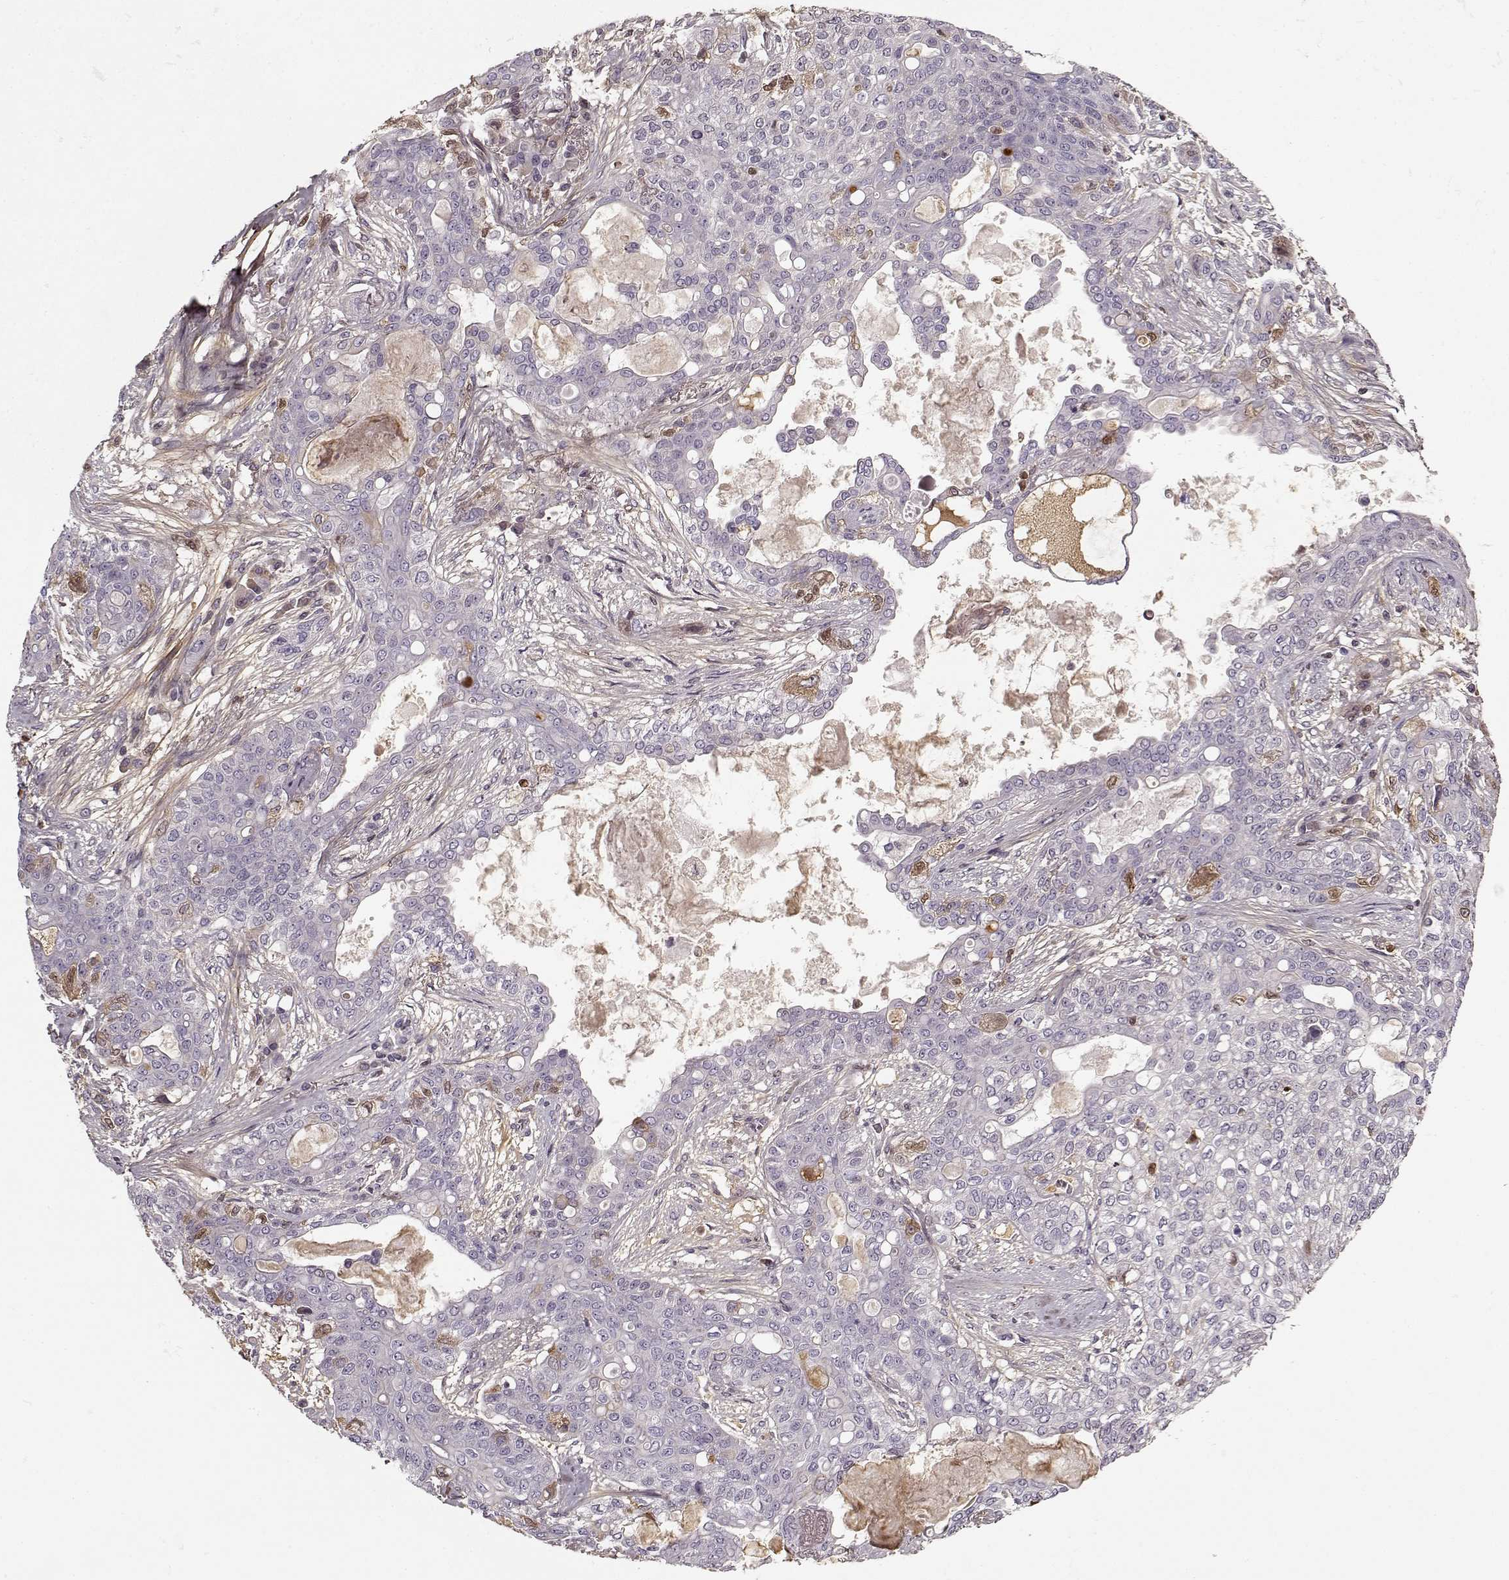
{"staining": {"intensity": "negative", "quantity": "none", "location": "none"}, "tissue": "lung cancer", "cell_type": "Tumor cells", "image_type": "cancer", "snomed": [{"axis": "morphology", "description": "Squamous cell carcinoma, NOS"}, {"axis": "topography", "description": "Lung"}], "caption": "This image is of lung squamous cell carcinoma stained with IHC to label a protein in brown with the nuclei are counter-stained blue. There is no expression in tumor cells.", "gene": "LUM", "patient": {"sex": "female", "age": 70}}